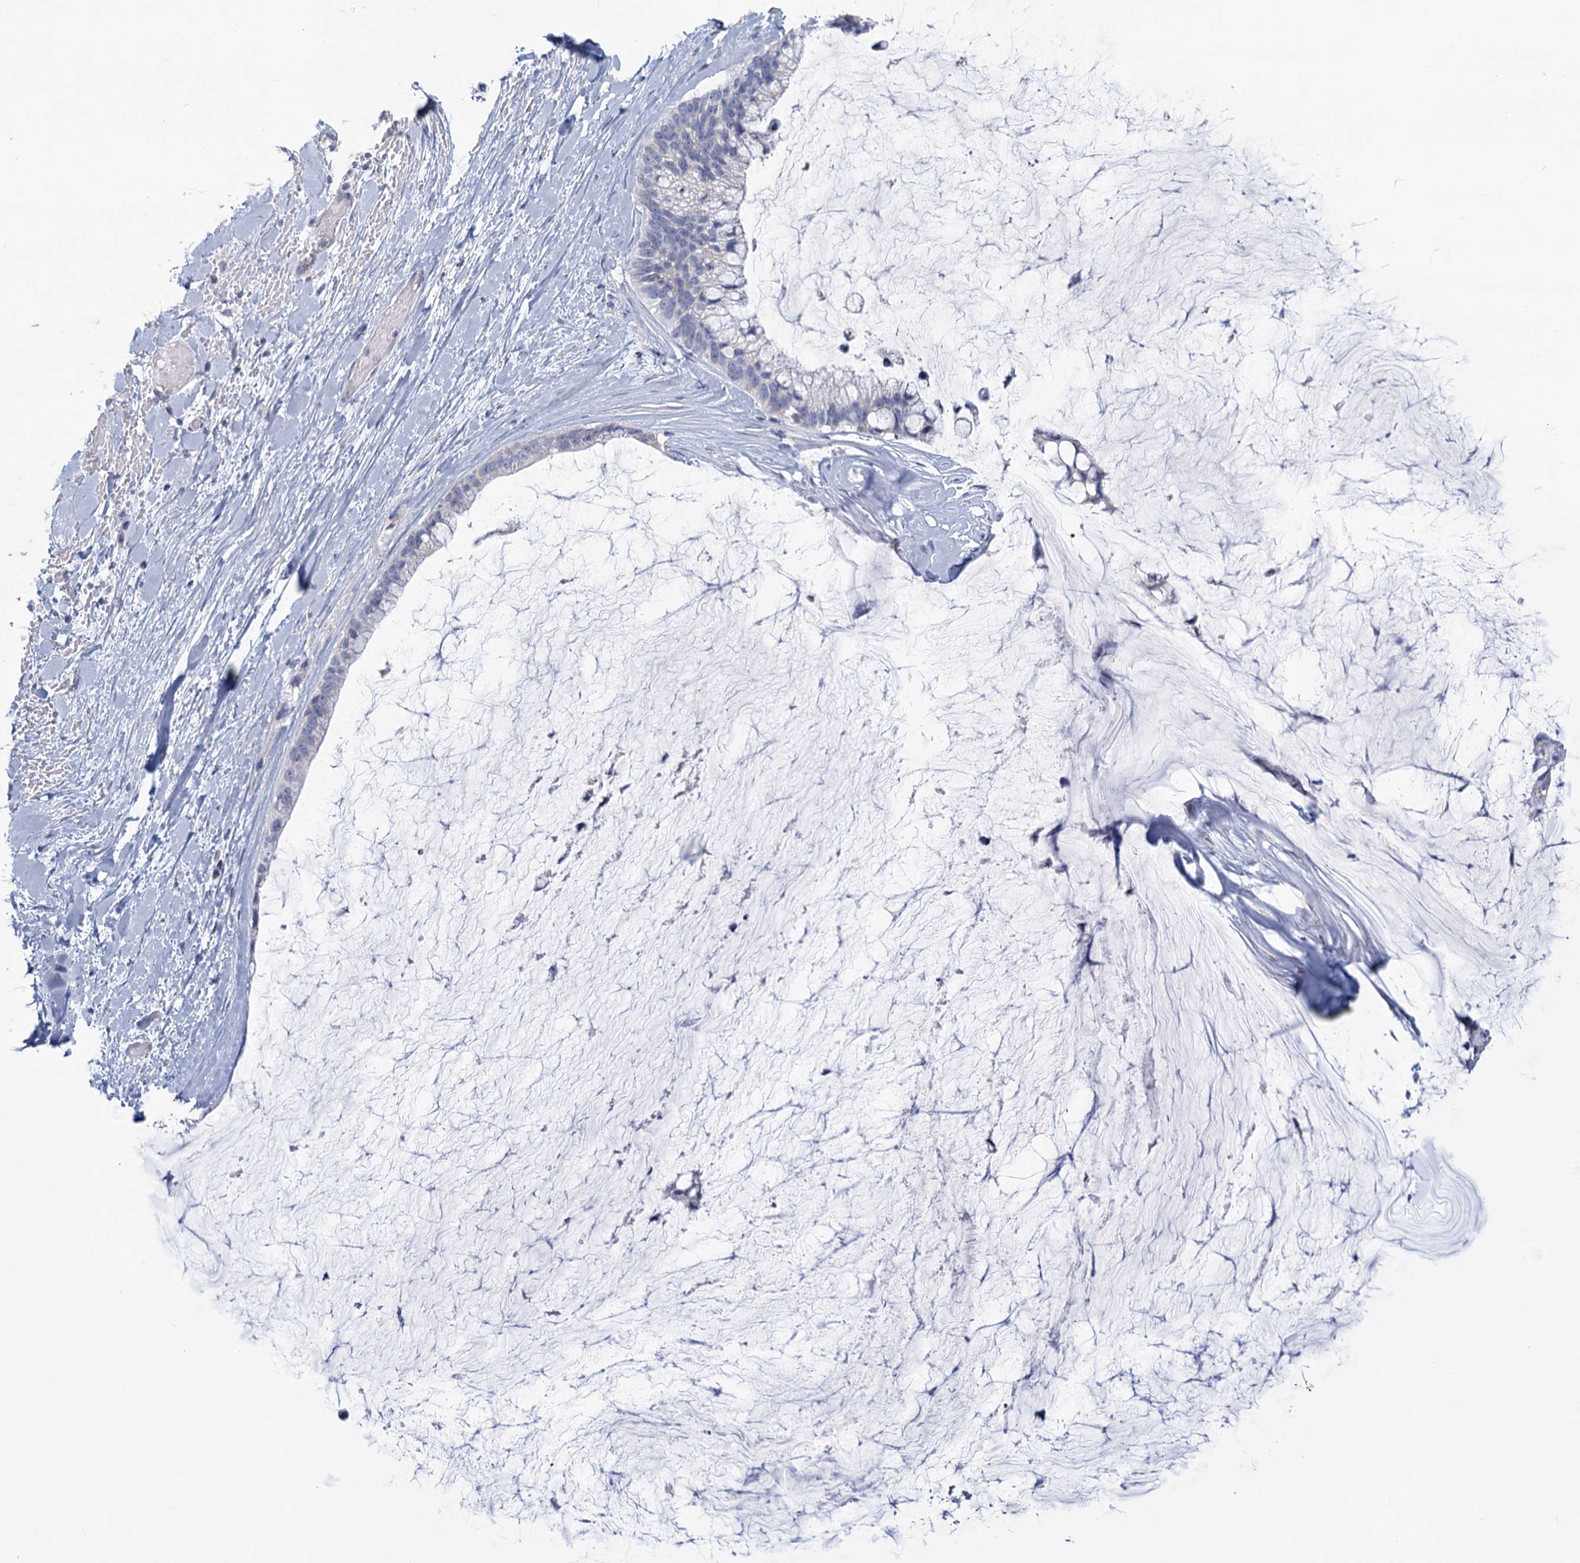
{"staining": {"intensity": "negative", "quantity": "none", "location": "none"}, "tissue": "ovarian cancer", "cell_type": "Tumor cells", "image_type": "cancer", "snomed": [{"axis": "morphology", "description": "Cystadenocarcinoma, mucinous, NOS"}, {"axis": "topography", "description": "Ovary"}], "caption": "Immunohistochemistry of ovarian mucinous cystadenocarcinoma exhibits no expression in tumor cells.", "gene": "NDUFC2", "patient": {"sex": "female", "age": 39}}